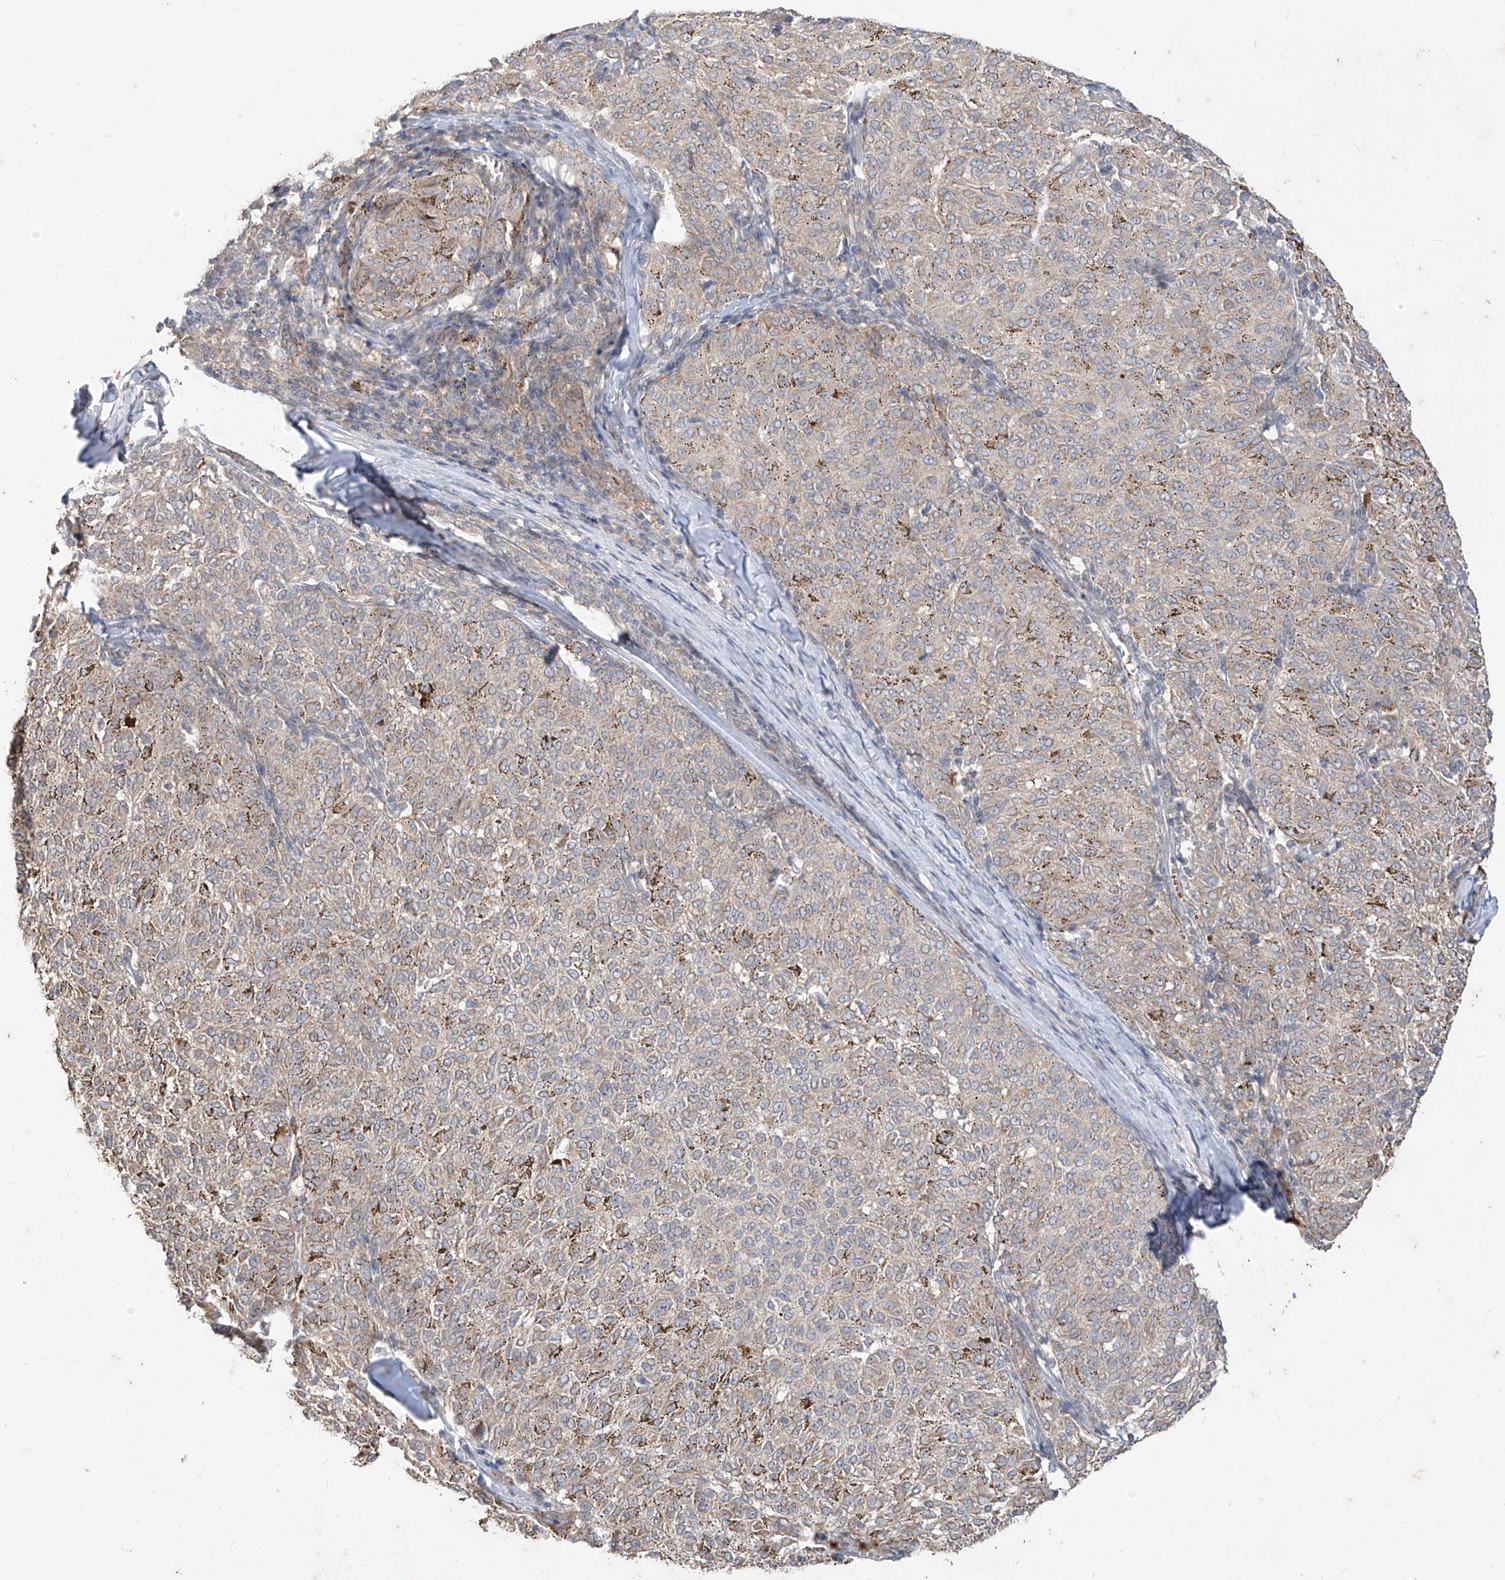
{"staining": {"intensity": "weak", "quantity": "25%-75%", "location": "cytoplasmic/membranous"}, "tissue": "melanoma", "cell_type": "Tumor cells", "image_type": "cancer", "snomed": [{"axis": "morphology", "description": "Malignant melanoma, NOS"}, {"axis": "topography", "description": "Skin"}], "caption": "Malignant melanoma stained with DAB immunohistochemistry (IHC) exhibits low levels of weak cytoplasmic/membranous positivity in approximately 25%-75% of tumor cells. (IHC, brightfield microscopy, high magnification).", "gene": "MTUS2", "patient": {"sex": "female", "age": 72}}